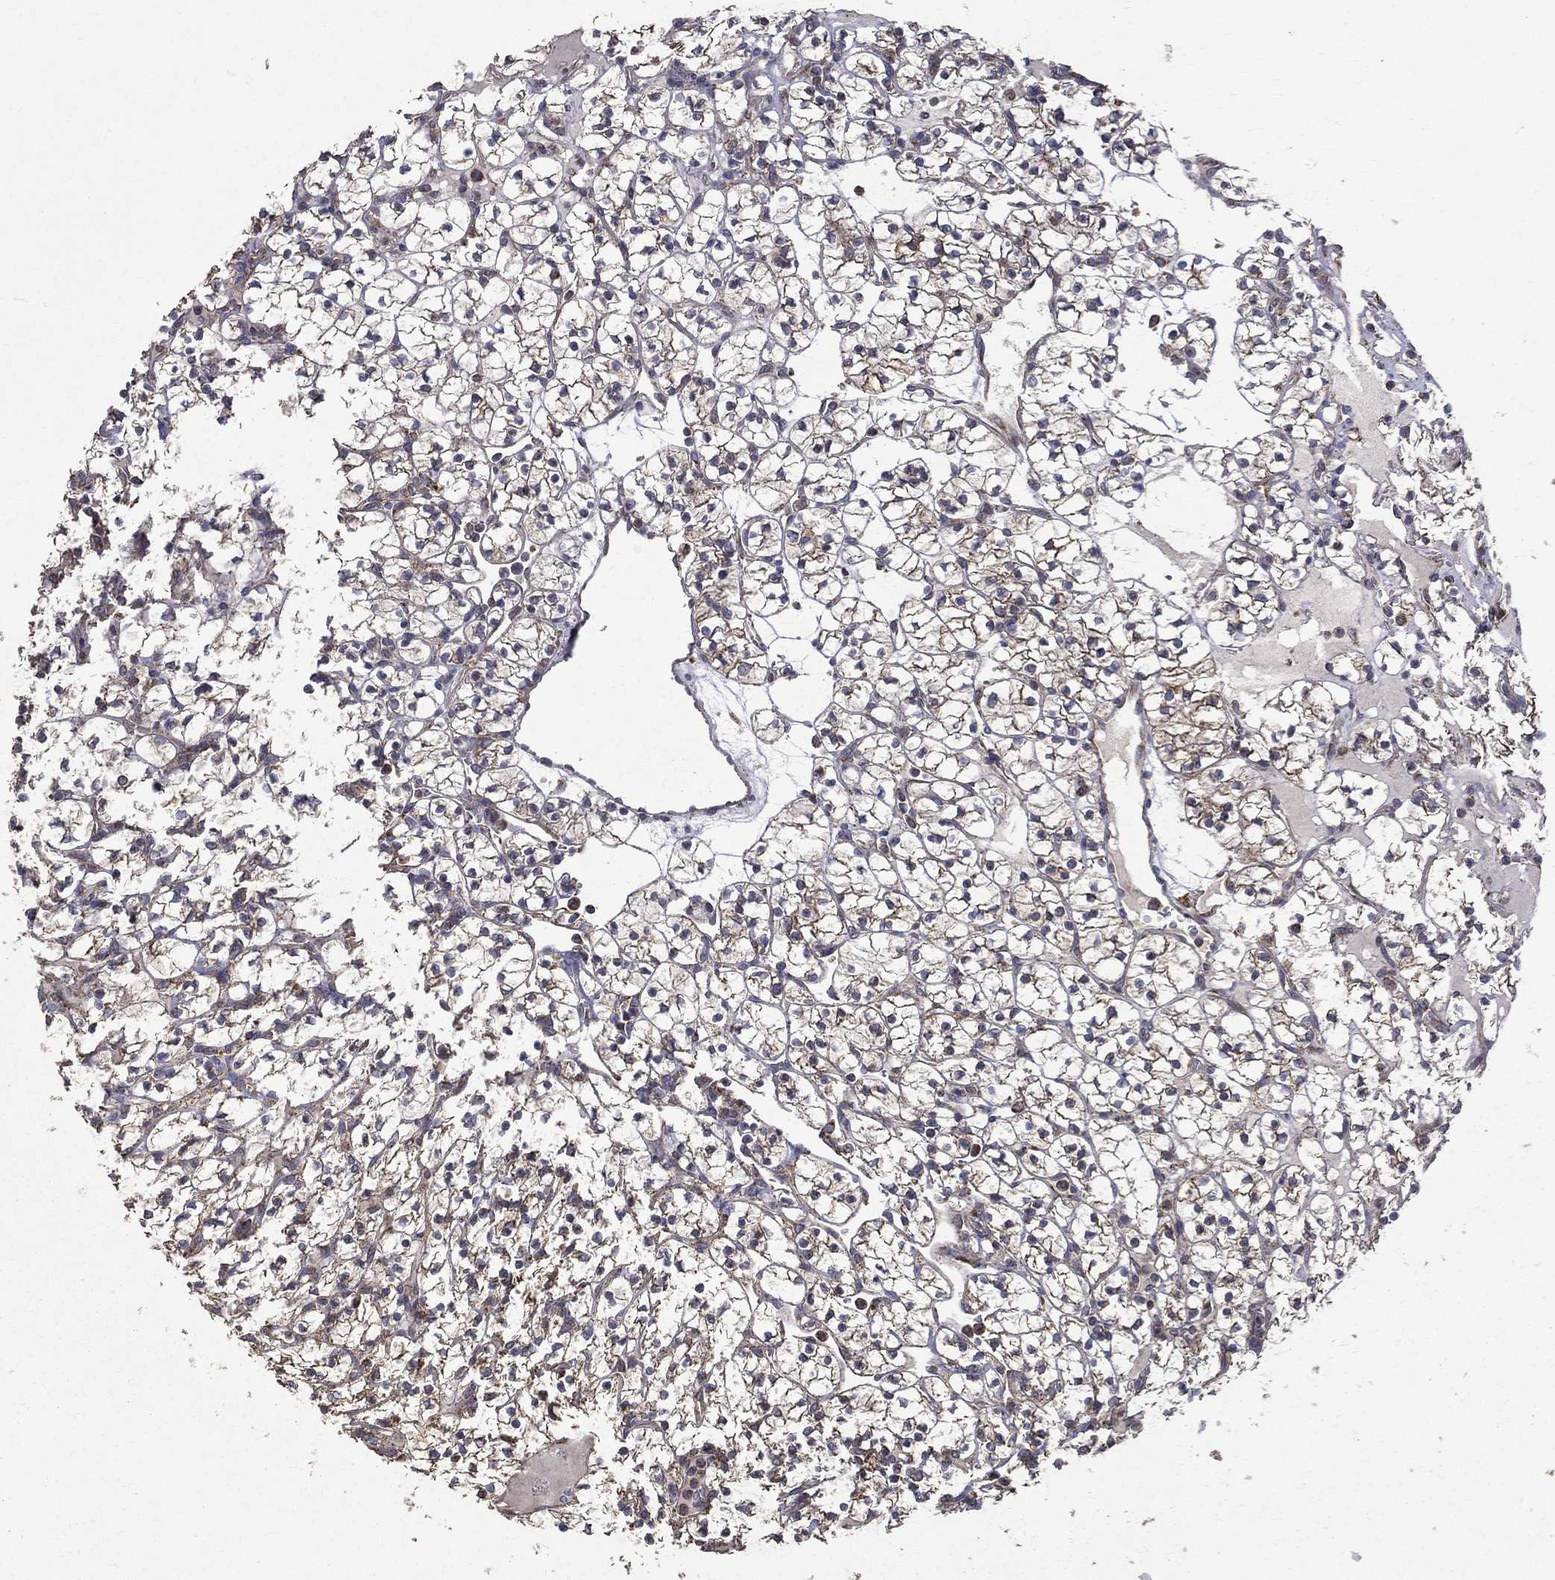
{"staining": {"intensity": "moderate", "quantity": ">75%", "location": "cytoplasmic/membranous"}, "tissue": "renal cancer", "cell_type": "Tumor cells", "image_type": "cancer", "snomed": [{"axis": "morphology", "description": "Adenocarcinoma, NOS"}, {"axis": "topography", "description": "Kidney"}], "caption": "Immunohistochemical staining of human renal cancer reveals medium levels of moderate cytoplasmic/membranous protein expression in approximately >75% of tumor cells.", "gene": "RPGR", "patient": {"sex": "female", "age": 89}}